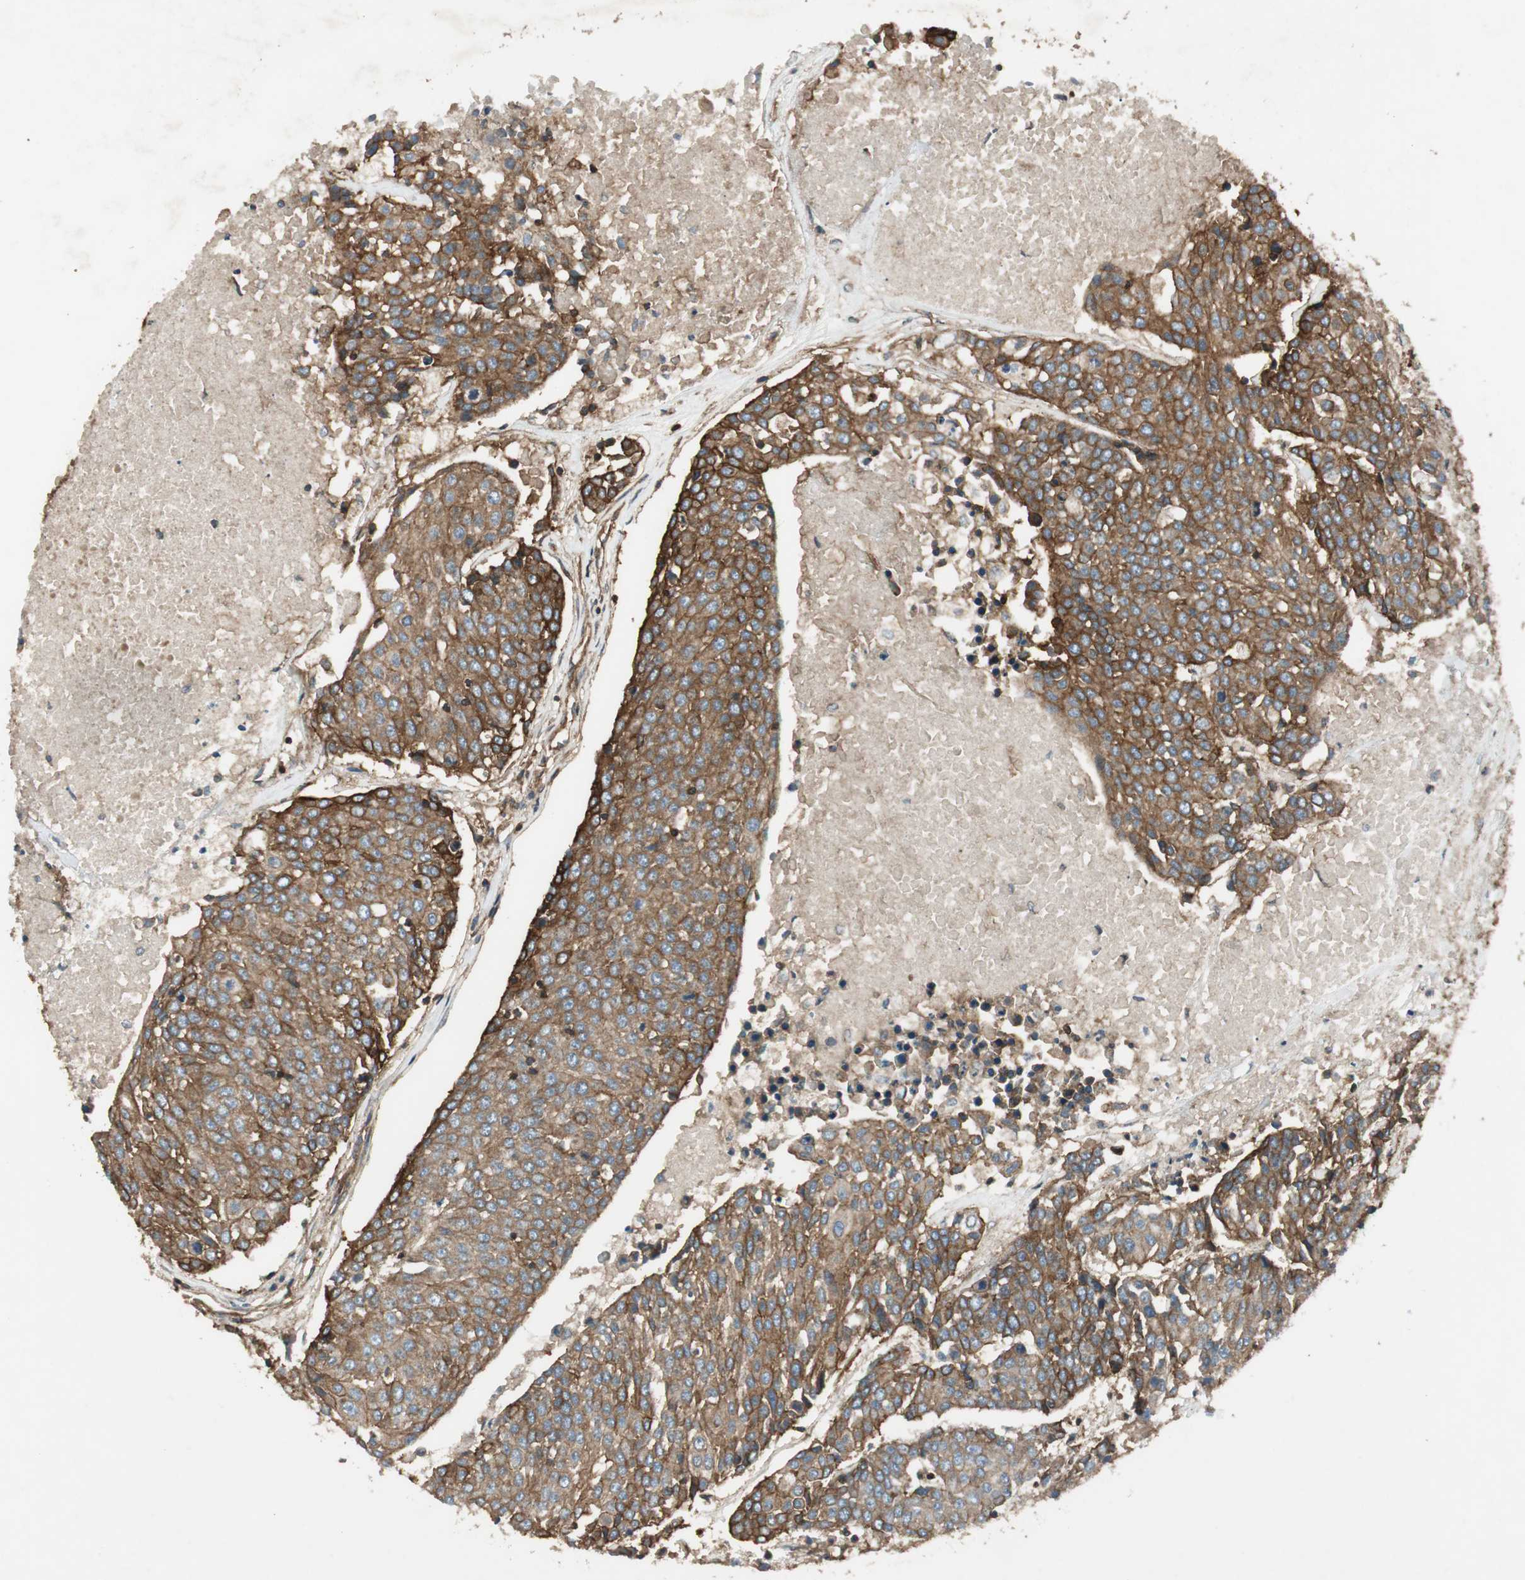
{"staining": {"intensity": "strong", "quantity": ">75%", "location": "cytoplasmic/membranous"}, "tissue": "urothelial cancer", "cell_type": "Tumor cells", "image_type": "cancer", "snomed": [{"axis": "morphology", "description": "Urothelial carcinoma, High grade"}, {"axis": "topography", "description": "Urinary bladder"}], "caption": "A micrograph showing strong cytoplasmic/membranous staining in approximately >75% of tumor cells in urothelial cancer, as visualized by brown immunohistochemical staining.", "gene": "BTN3A3", "patient": {"sex": "female", "age": 85}}